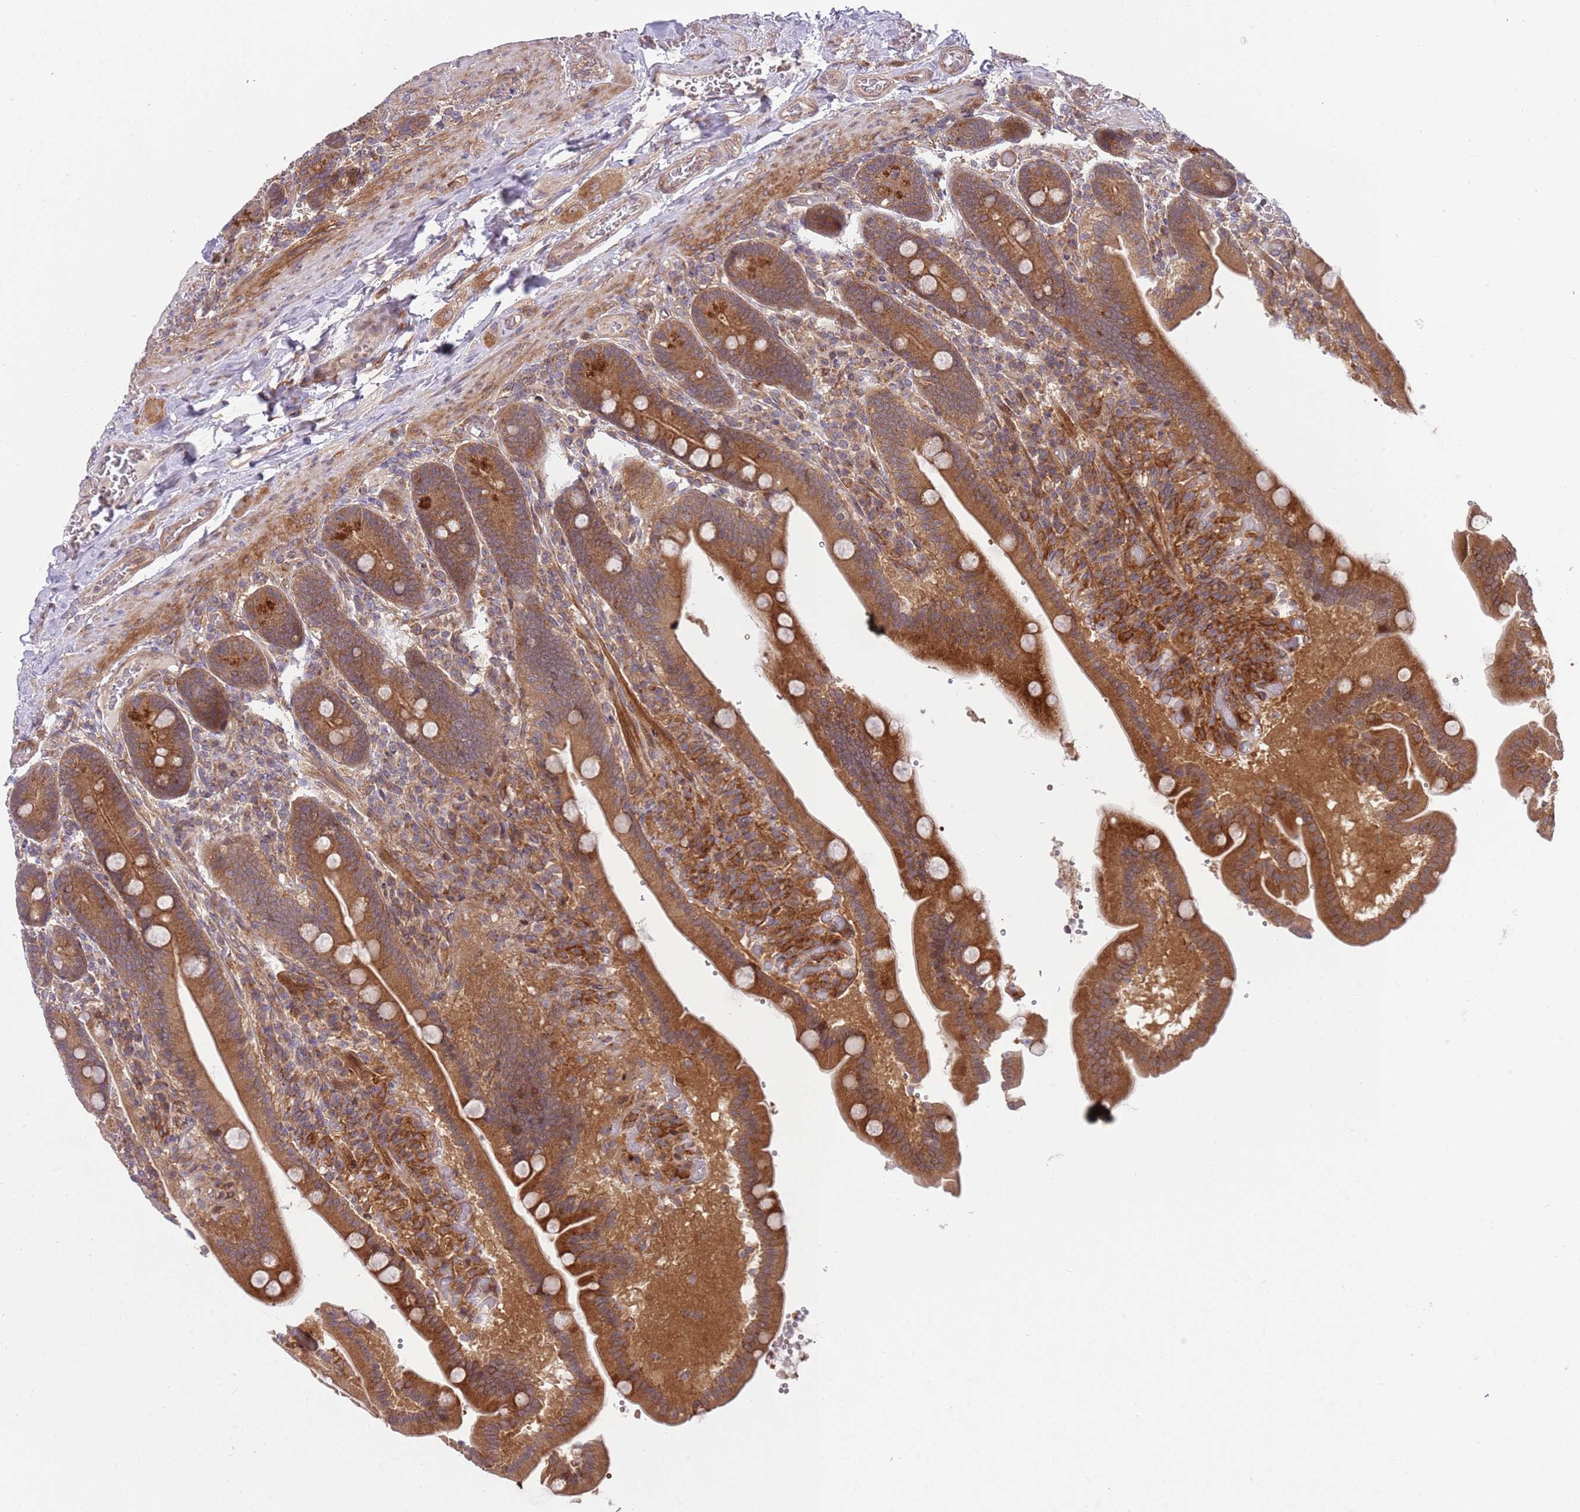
{"staining": {"intensity": "strong", "quantity": ">75%", "location": "cytoplasmic/membranous"}, "tissue": "duodenum", "cell_type": "Glandular cells", "image_type": "normal", "snomed": [{"axis": "morphology", "description": "Normal tissue, NOS"}, {"axis": "topography", "description": "Duodenum"}], "caption": "Immunohistochemical staining of normal duodenum shows strong cytoplasmic/membranous protein expression in approximately >75% of glandular cells.", "gene": "GGA1", "patient": {"sex": "female", "age": 62}}